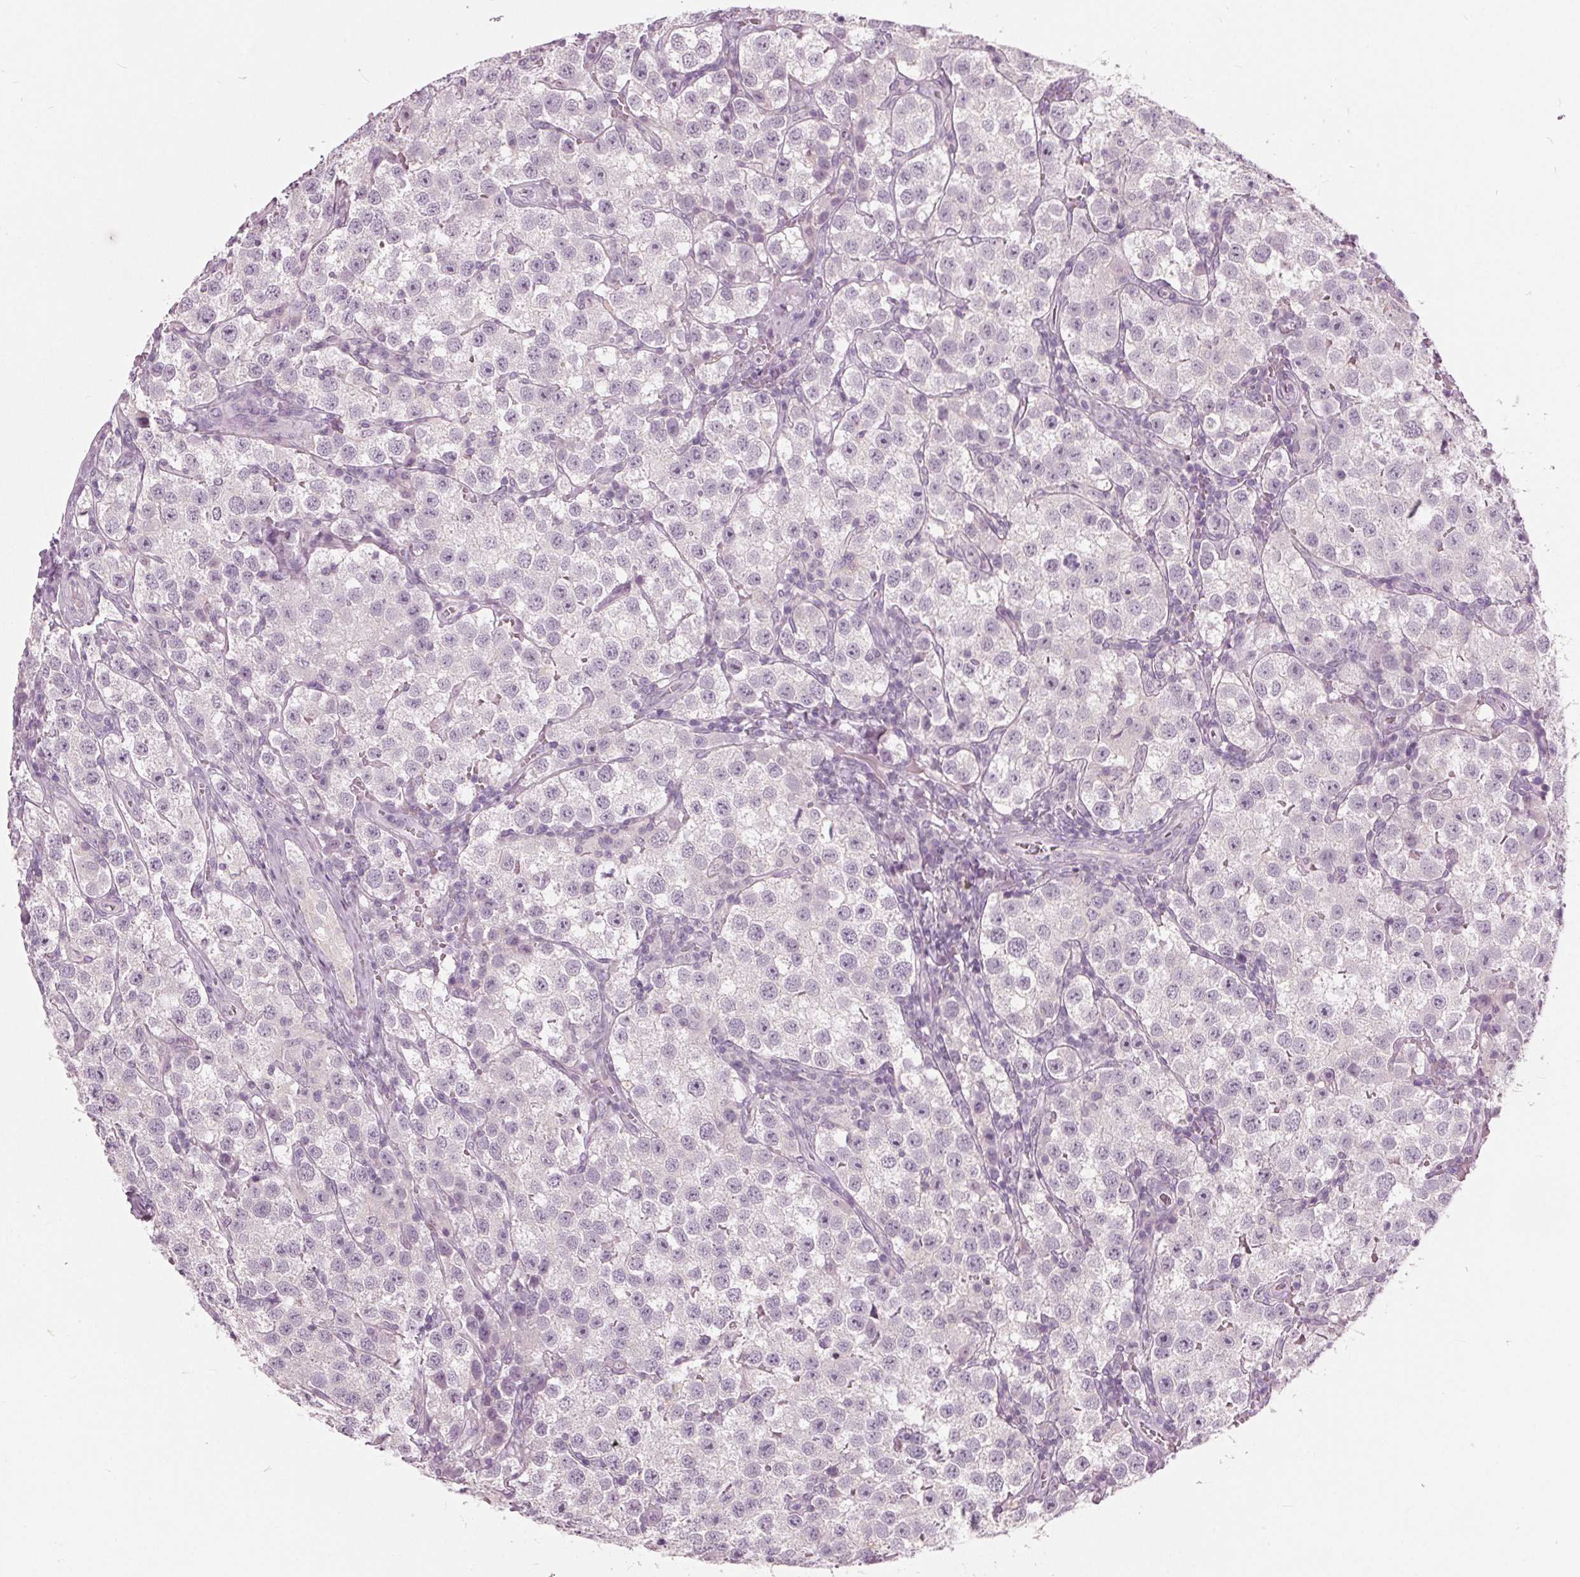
{"staining": {"intensity": "negative", "quantity": "none", "location": "none"}, "tissue": "testis cancer", "cell_type": "Tumor cells", "image_type": "cancer", "snomed": [{"axis": "morphology", "description": "Seminoma, NOS"}, {"axis": "topography", "description": "Testis"}], "caption": "Testis seminoma stained for a protein using immunohistochemistry (IHC) displays no expression tumor cells.", "gene": "TKFC", "patient": {"sex": "male", "age": 37}}